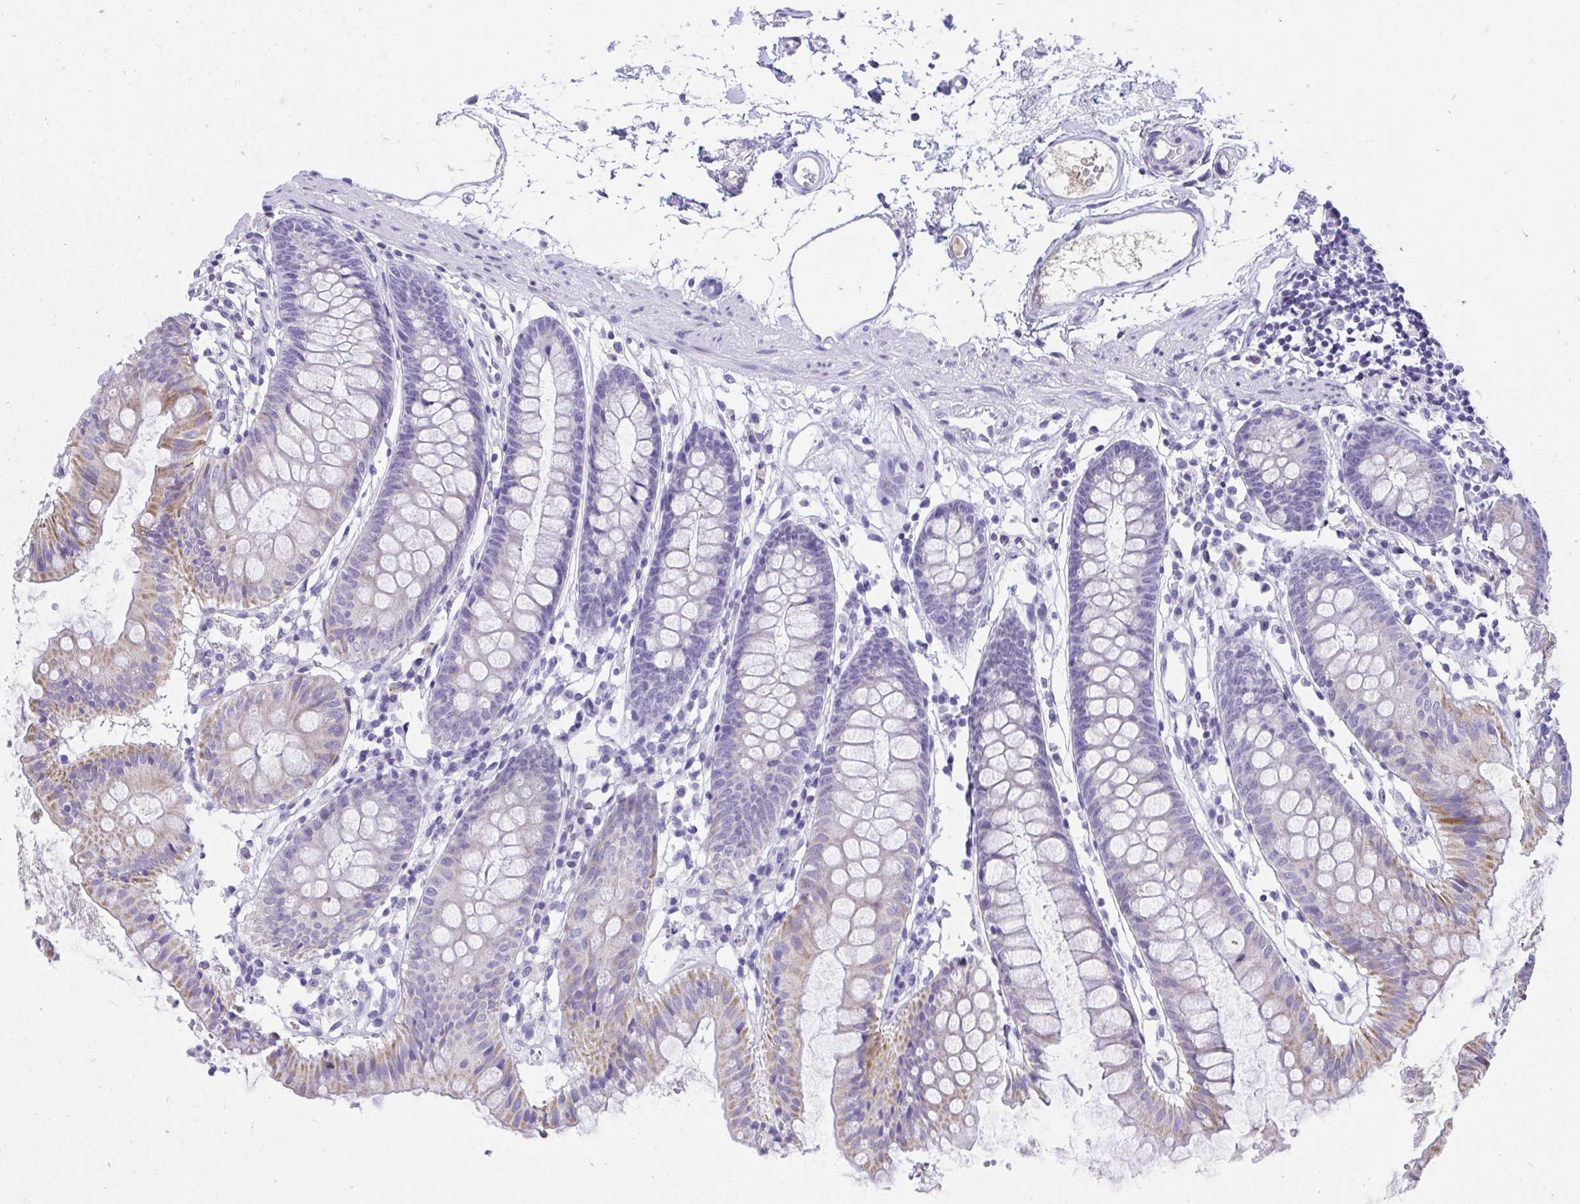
{"staining": {"intensity": "negative", "quantity": "none", "location": "none"}, "tissue": "colon", "cell_type": "Endothelial cells", "image_type": "normal", "snomed": [{"axis": "morphology", "description": "Normal tissue, NOS"}, {"axis": "topography", "description": "Colon"}], "caption": "Micrograph shows no significant protein positivity in endothelial cells of benign colon. (DAB (3,3'-diaminobenzidine) immunohistochemistry (IHC) with hematoxylin counter stain).", "gene": "ZSWIM3", "patient": {"sex": "female", "age": 84}}